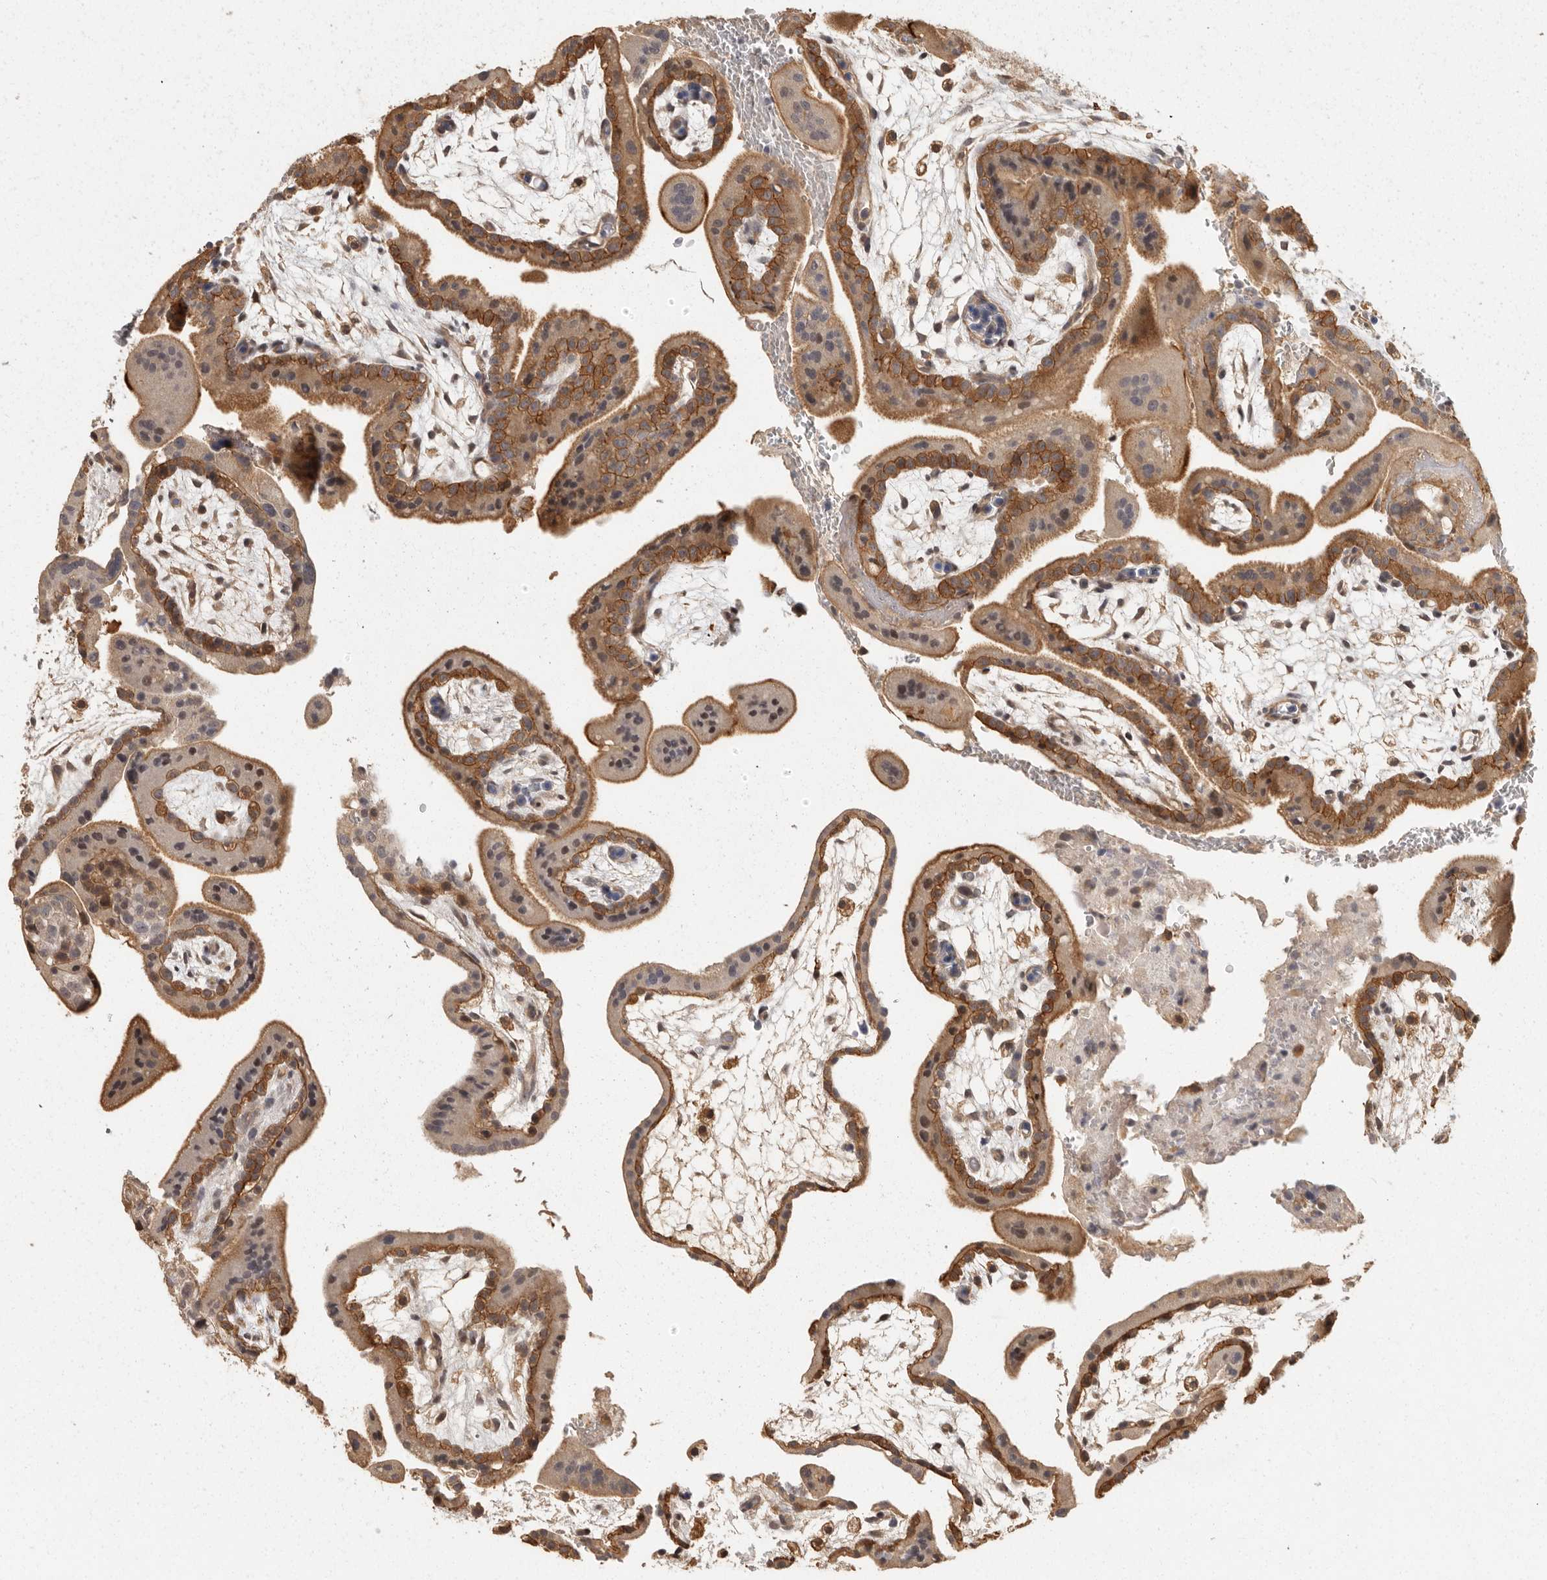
{"staining": {"intensity": "moderate", "quantity": ">75%", "location": "cytoplasmic/membranous"}, "tissue": "placenta", "cell_type": "Decidual cells", "image_type": "normal", "snomed": [{"axis": "morphology", "description": "Normal tissue, NOS"}, {"axis": "topography", "description": "Placenta"}], "caption": "There is medium levels of moderate cytoplasmic/membranous staining in decidual cells of benign placenta, as demonstrated by immunohistochemical staining (brown color).", "gene": "BAIAP2", "patient": {"sex": "female", "age": 35}}